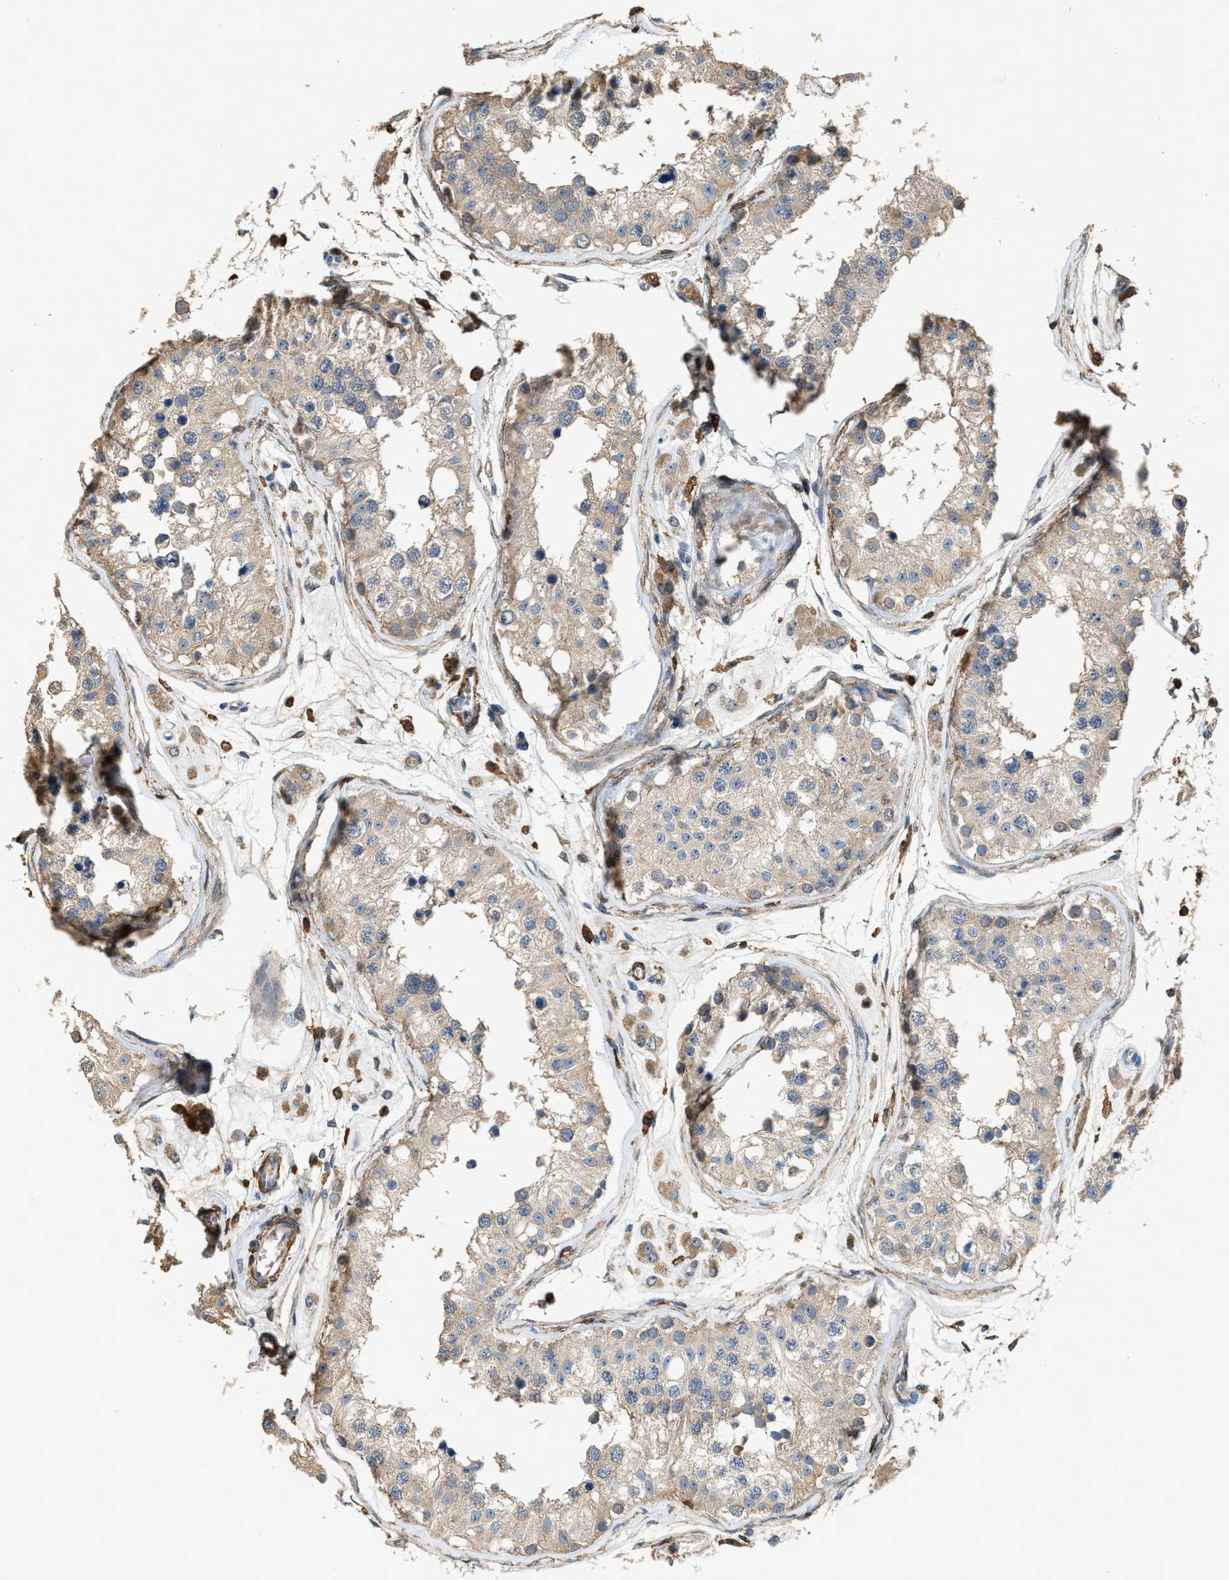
{"staining": {"intensity": "weak", "quantity": "<25%", "location": "cytoplasmic/membranous"}, "tissue": "testis", "cell_type": "Cells in seminiferous ducts", "image_type": "normal", "snomed": [{"axis": "morphology", "description": "Normal tissue, NOS"}, {"axis": "morphology", "description": "Adenocarcinoma, metastatic, NOS"}, {"axis": "topography", "description": "Testis"}], "caption": "High magnification brightfield microscopy of benign testis stained with DAB (brown) and counterstained with hematoxylin (blue): cells in seminiferous ducts show no significant staining.", "gene": "SERPINB5", "patient": {"sex": "male", "age": 26}}